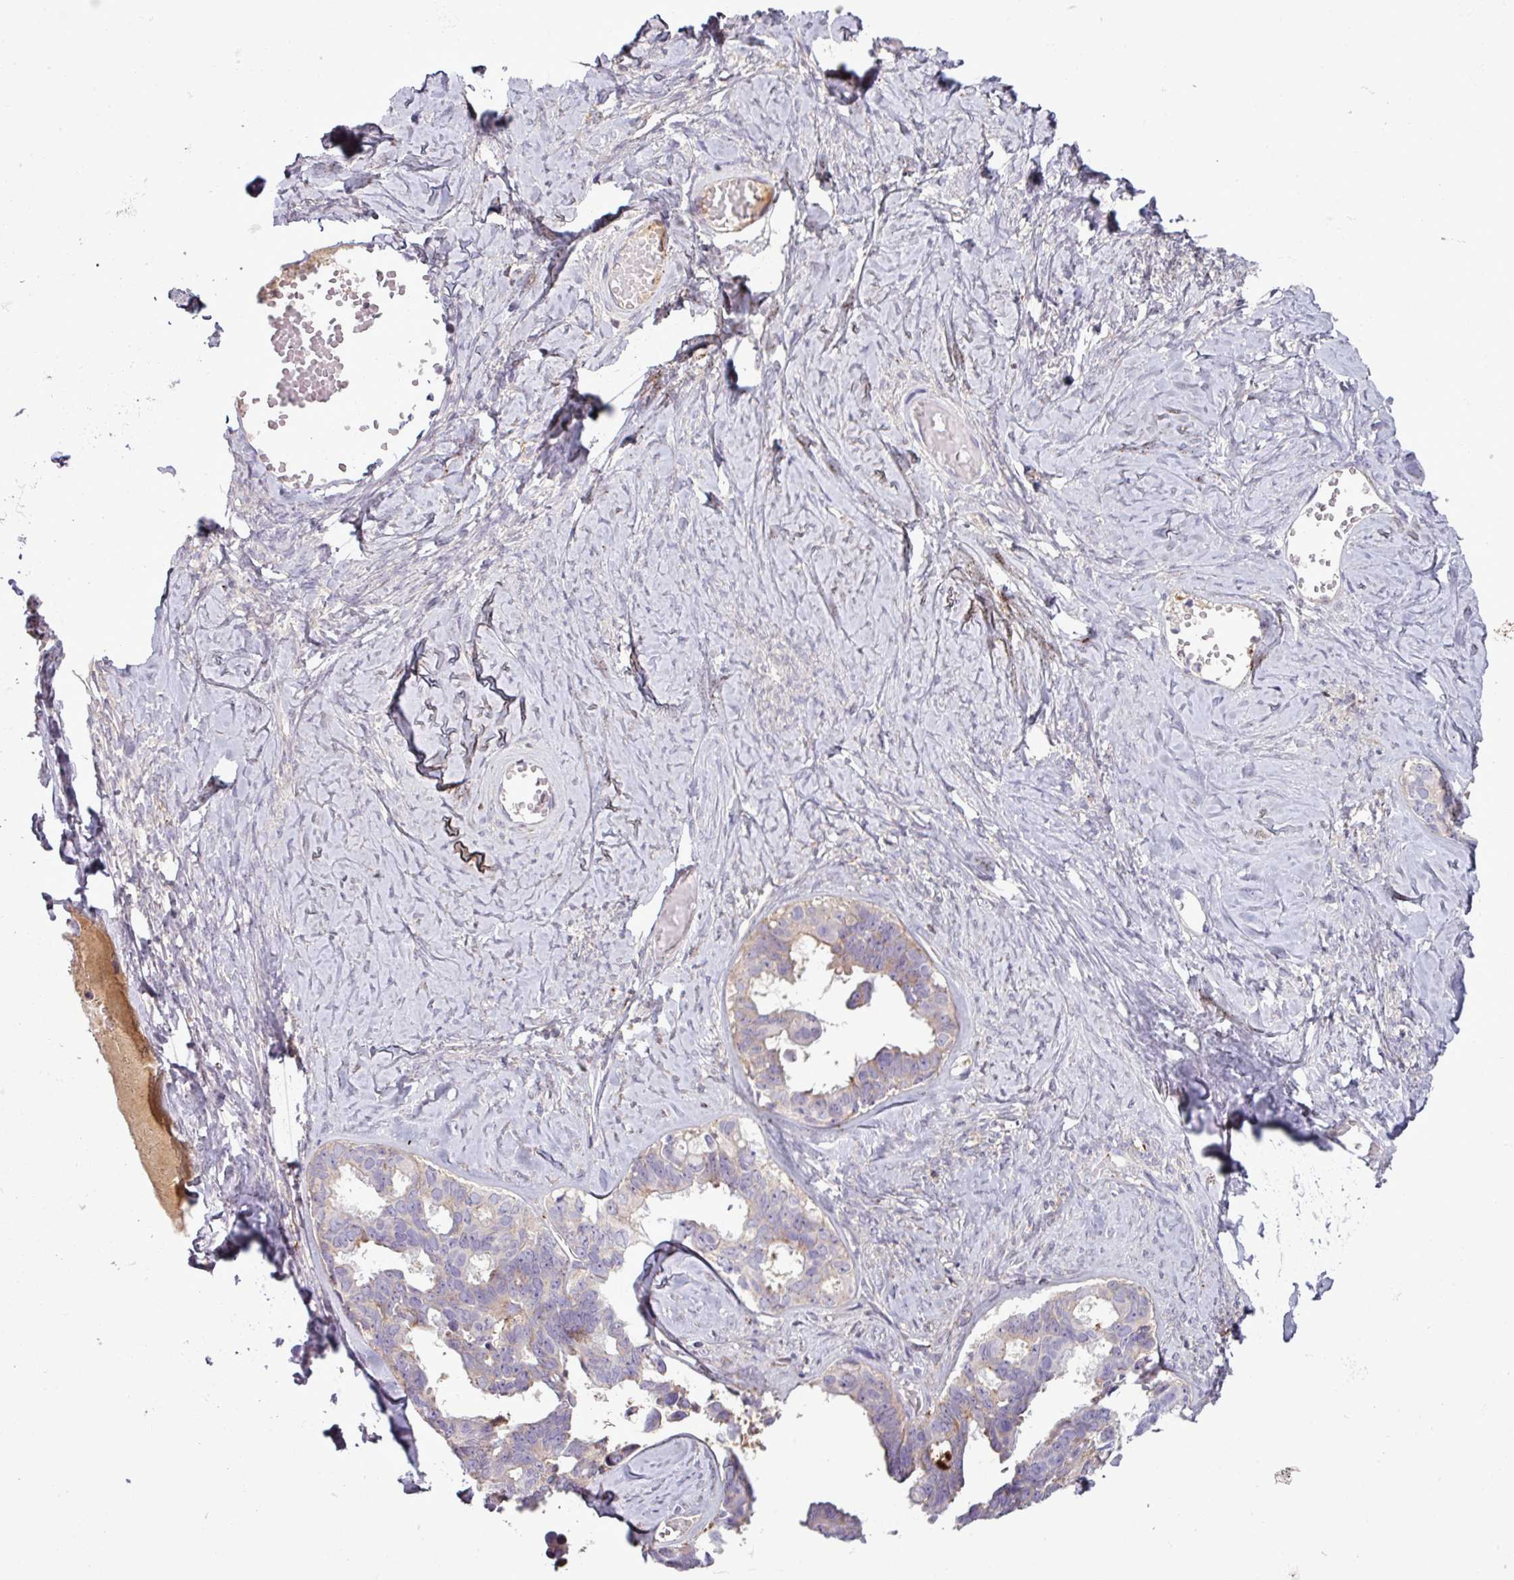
{"staining": {"intensity": "weak", "quantity": "<25%", "location": "cytoplasmic/membranous"}, "tissue": "ovarian cancer", "cell_type": "Tumor cells", "image_type": "cancer", "snomed": [{"axis": "morphology", "description": "Cystadenocarcinoma, serous, NOS"}, {"axis": "topography", "description": "Ovary"}], "caption": "This is an immunohistochemistry (IHC) image of human ovarian cancer. There is no staining in tumor cells.", "gene": "C4B", "patient": {"sex": "female", "age": 69}}